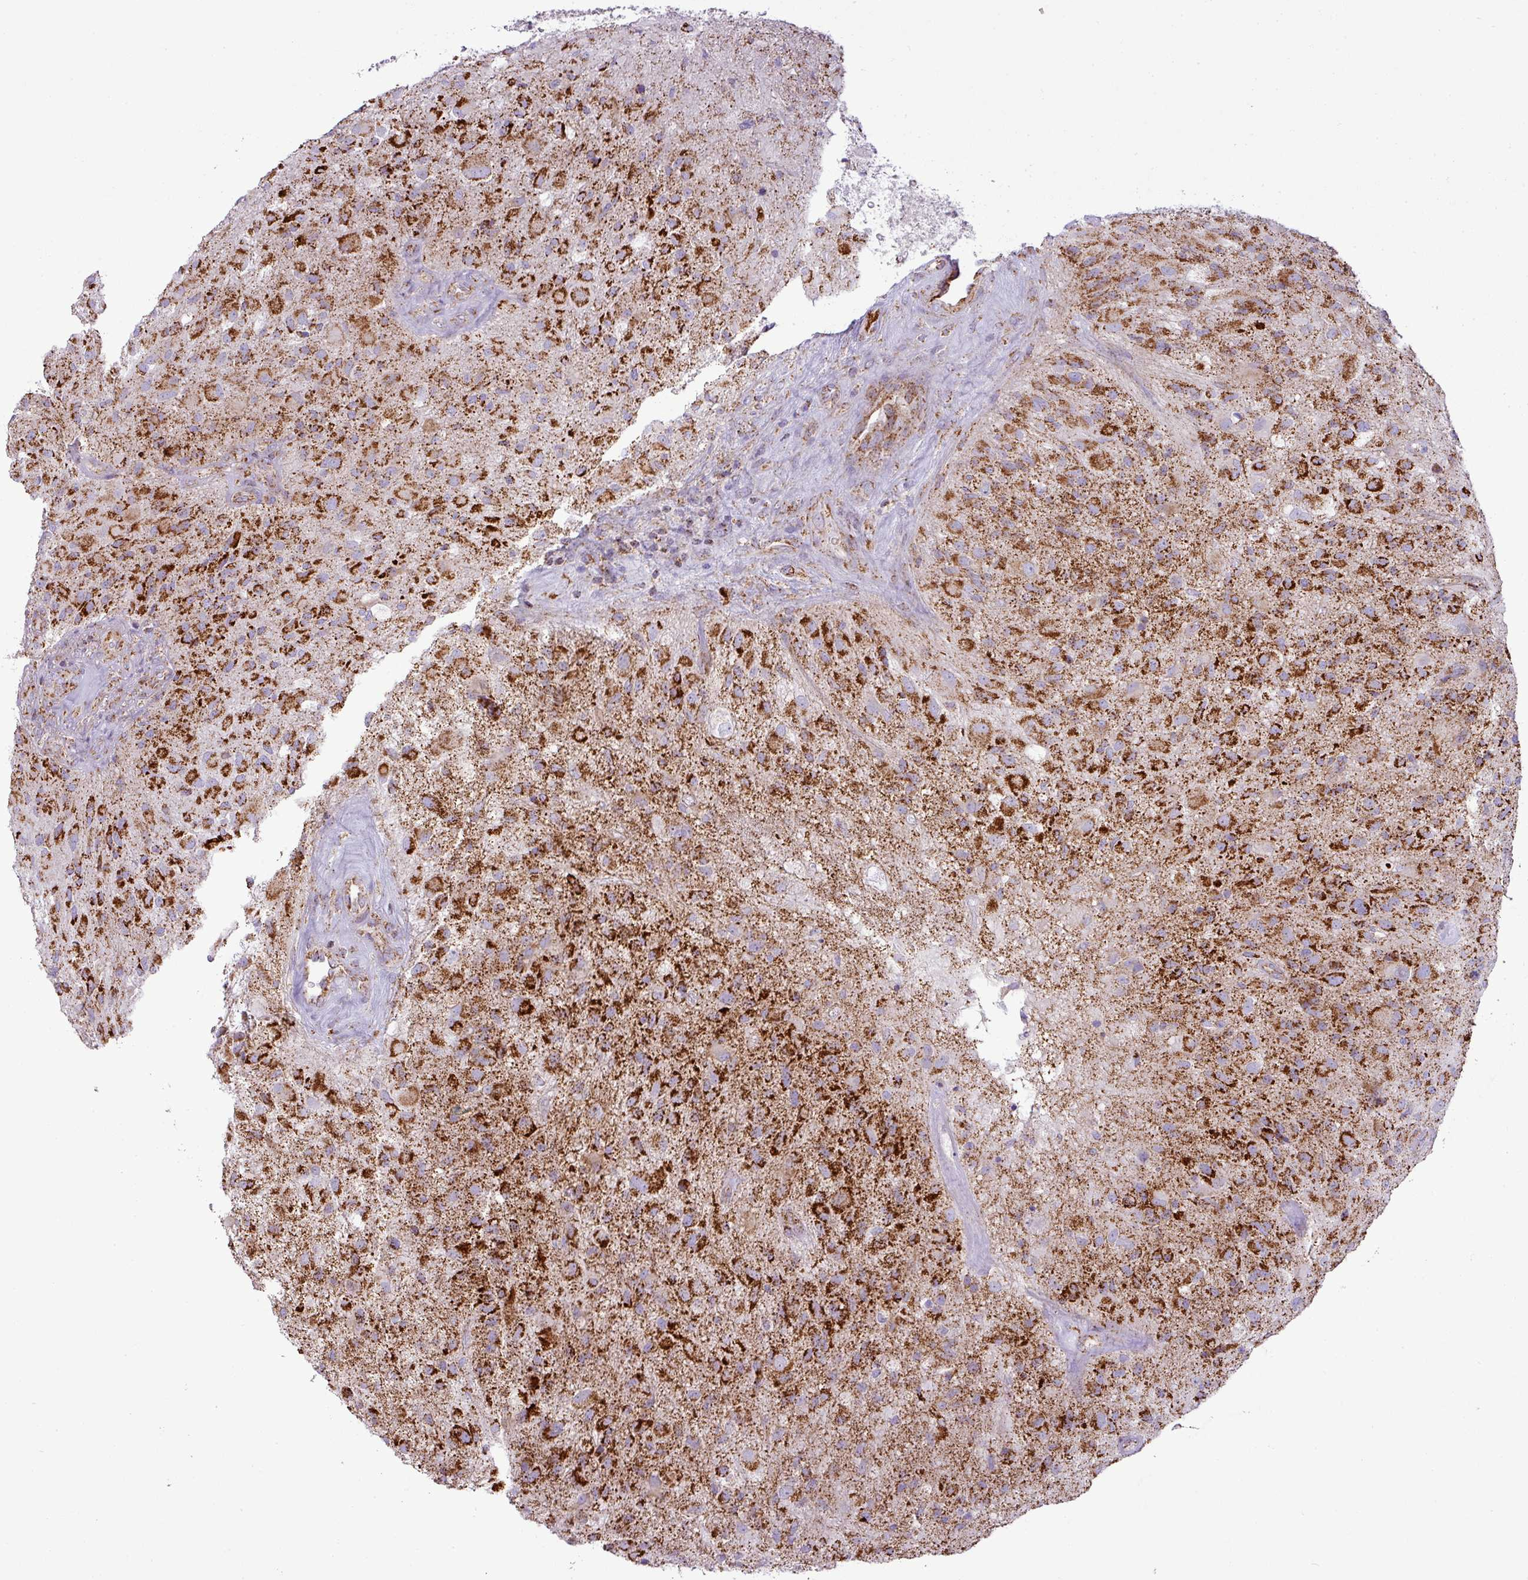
{"staining": {"intensity": "strong", "quantity": ">75%", "location": "cytoplasmic/membranous"}, "tissue": "glioma", "cell_type": "Tumor cells", "image_type": "cancer", "snomed": [{"axis": "morphology", "description": "Glioma, malignant, High grade"}, {"axis": "topography", "description": "Brain"}], "caption": "The histopathology image reveals staining of malignant glioma (high-grade), revealing strong cytoplasmic/membranous protein positivity (brown color) within tumor cells.", "gene": "ZNF81", "patient": {"sex": "female", "age": 67}}